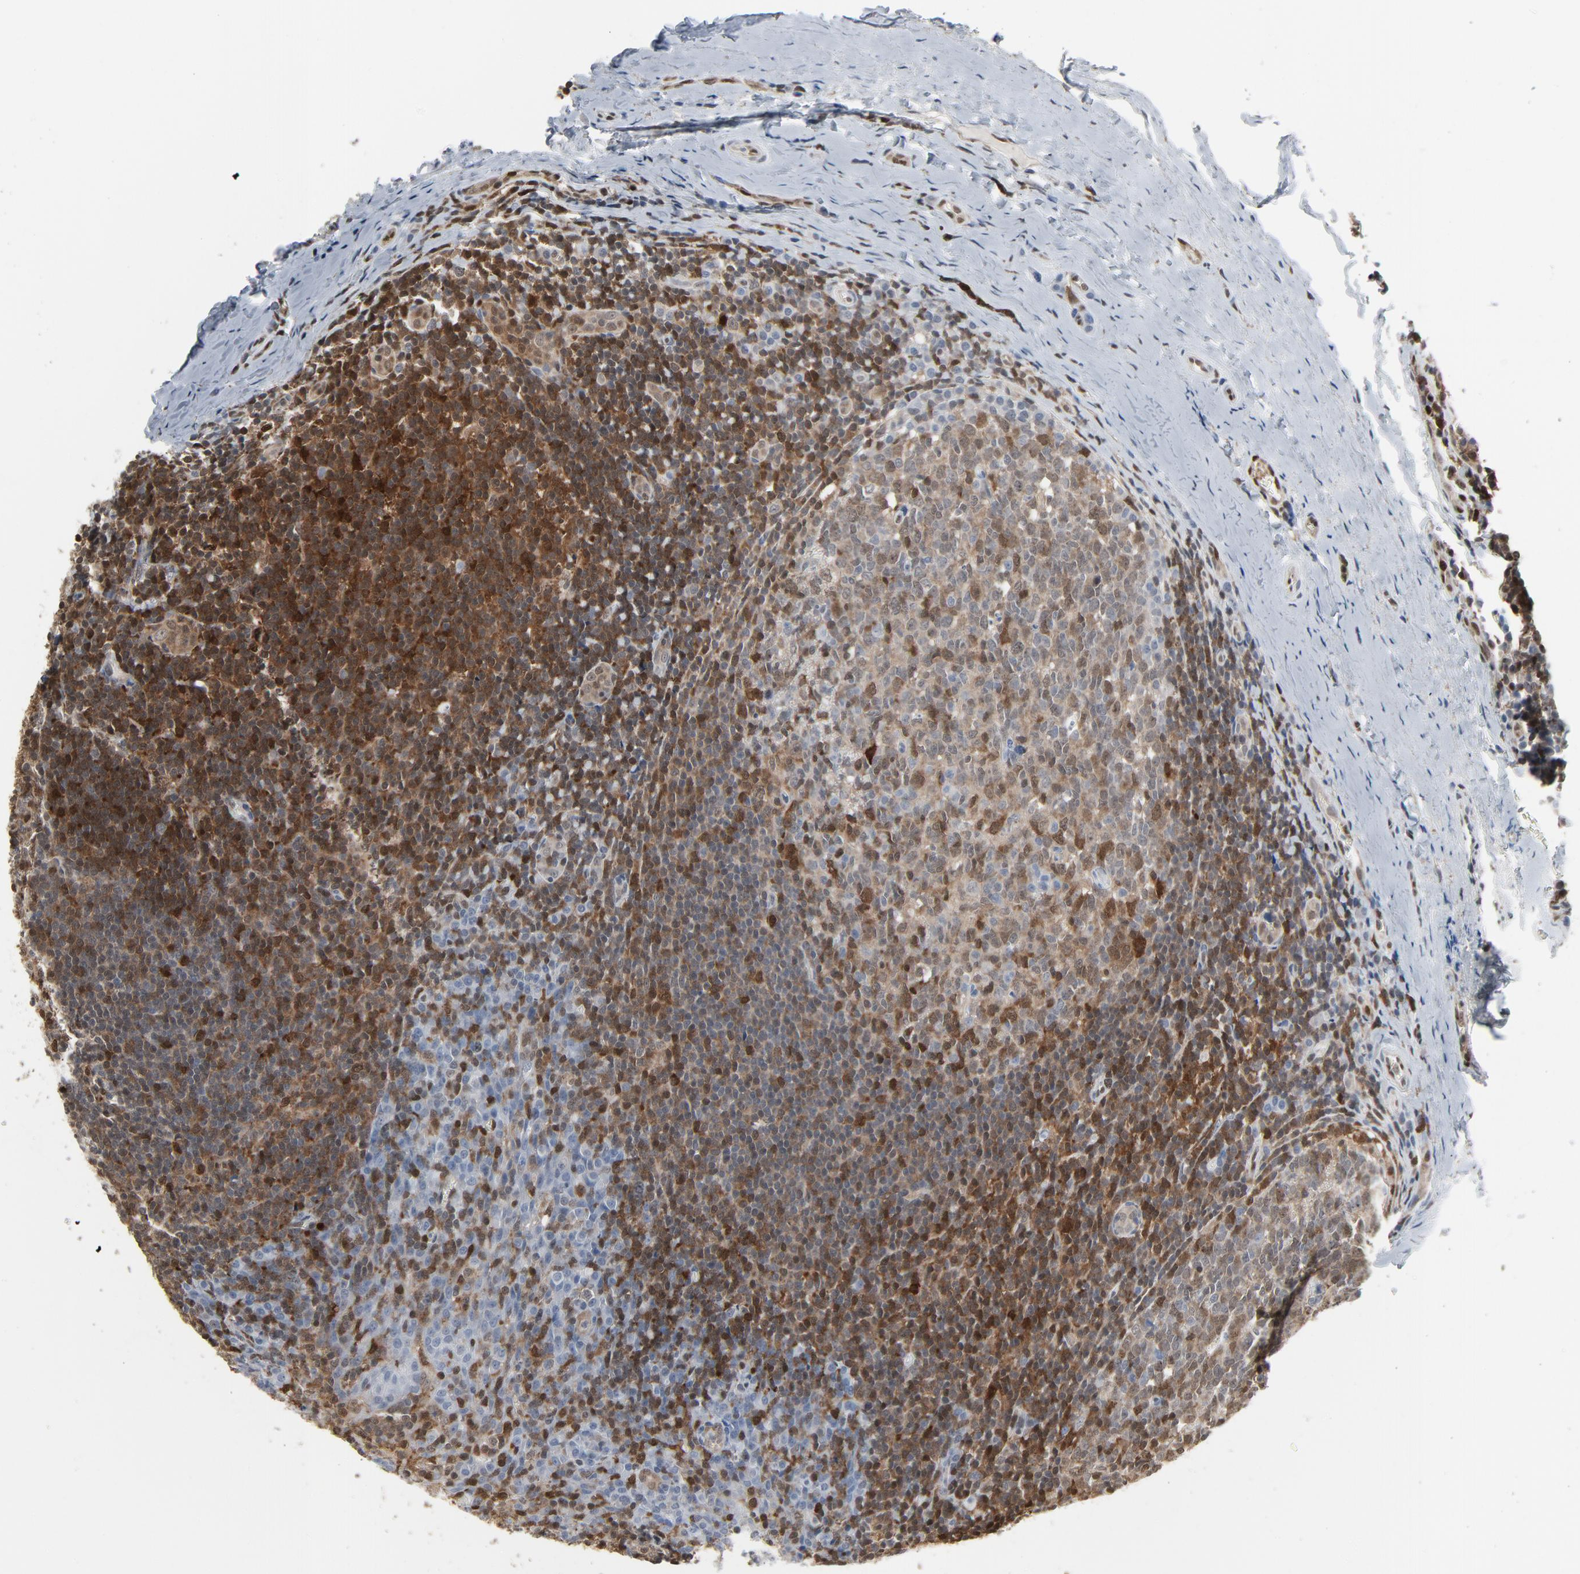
{"staining": {"intensity": "moderate", "quantity": ">75%", "location": "cytoplasmic/membranous"}, "tissue": "tonsil", "cell_type": "Germinal center cells", "image_type": "normal", "snomed": [{"axis": "morphology", "description": "Normal tissue, NOS"}, {"axis": "topography", "description": "Tonsil"}], "caption": "Brown immunohistochemical staining in benign human tonsil reveals moderate cytoplasmic/membranous staining in approximately >75% of germinal center cells.", "gene": "STAT5A", "patient": {"sex": "male", "age": 31}}